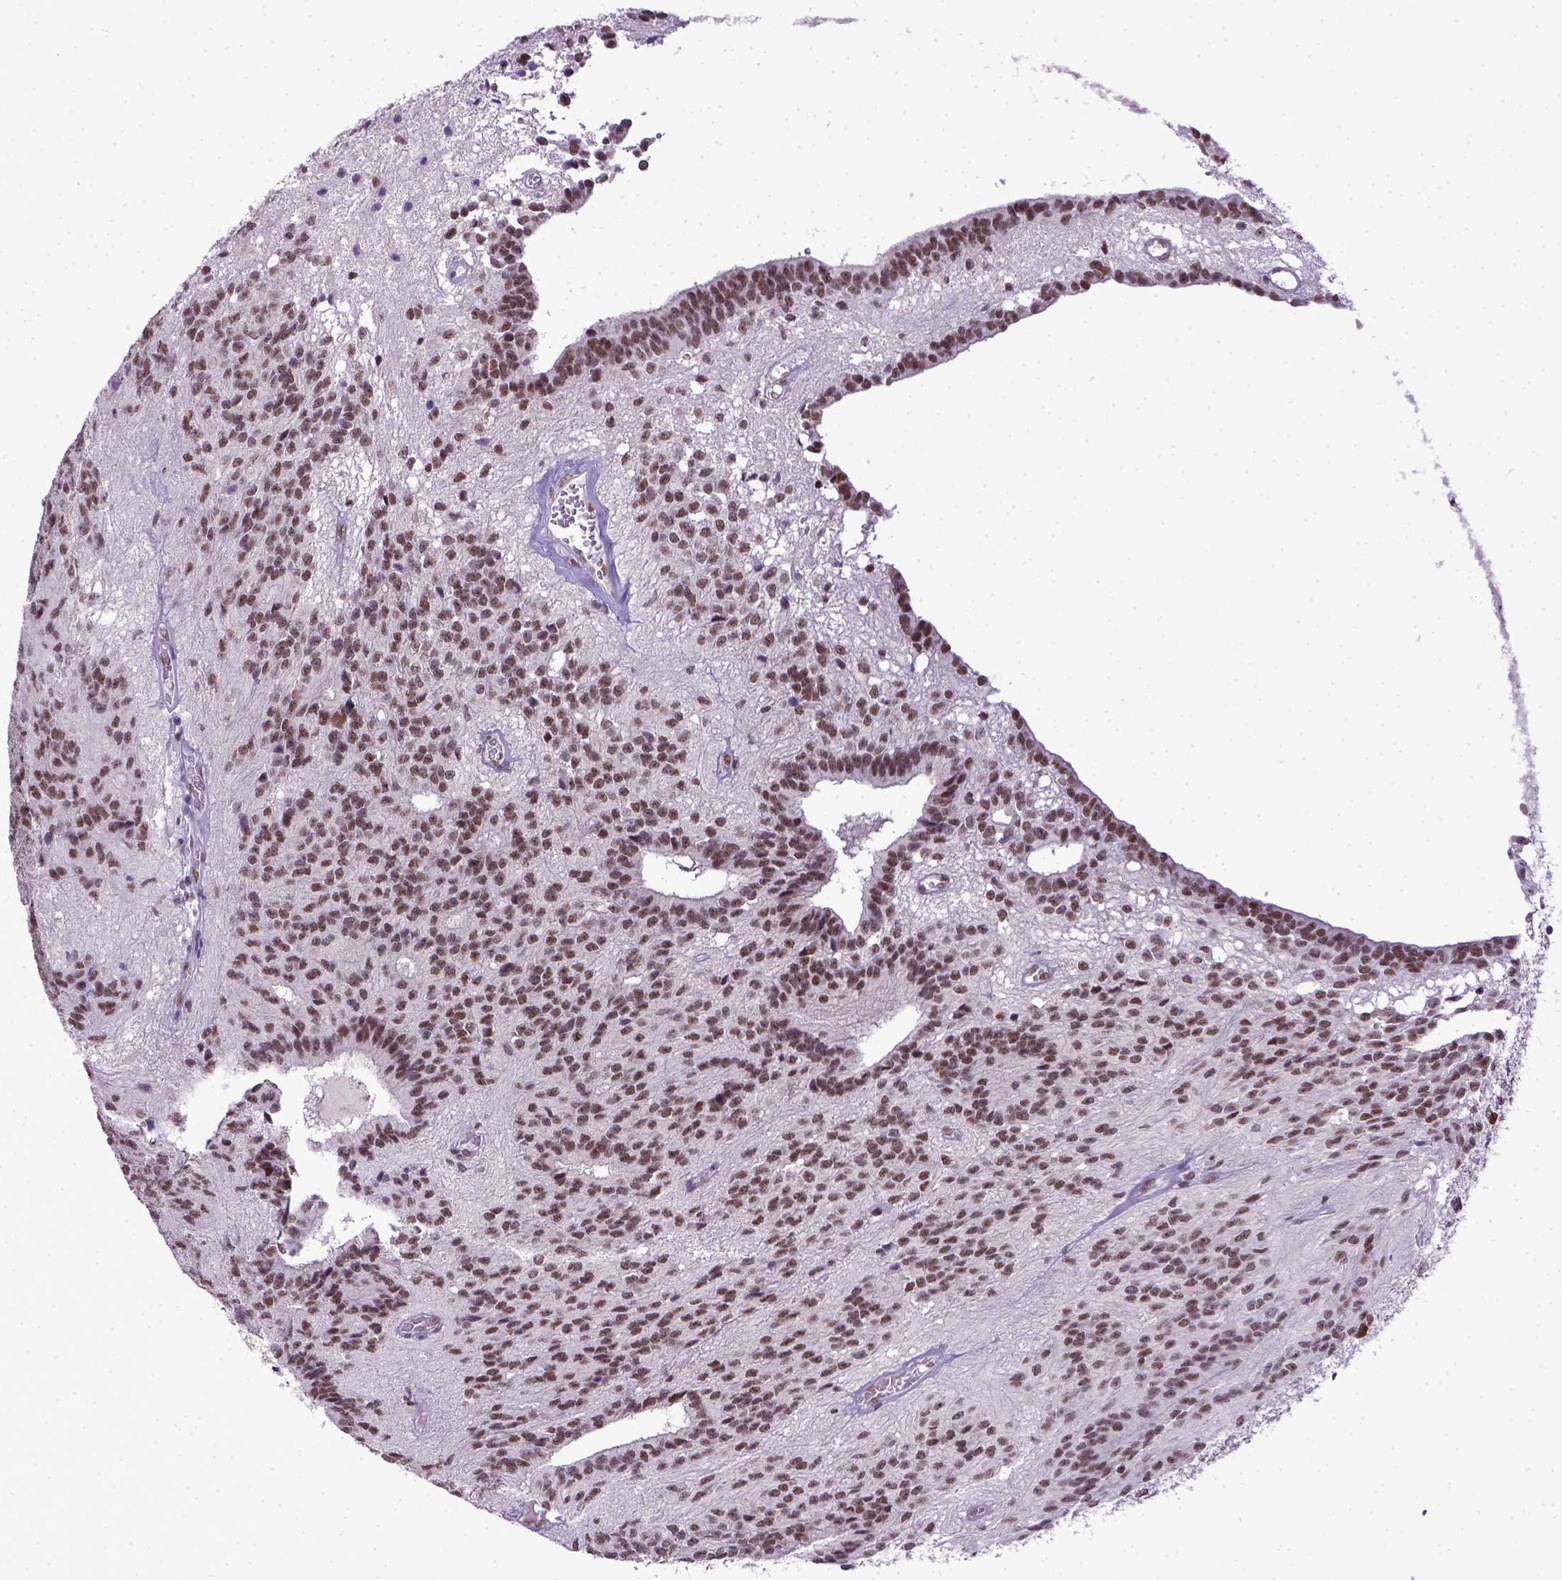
{"staining": {"intensity": "moderate", "quantity": ">75%", "location": "nuclear"}, "tissue": "glioma", "cell_type": "Tumor cells", "image_type": "cancer", "snomed": [{"axis": "morphology", "description": "Glioma, malignant, Low grade"}, {"axis": "topography", "description": "Brain"}], "caption": "Malignant low-grade glioma tissue displays moderate nuclear staining in about >75% of tumor cells The protein of interest is stained brown, and the nuclei are stained in blue (DAB IHC with brightfield microscopy, high magnification).", "gene": "ERCC1", "patient": {"sex": "male", "age": 31}}